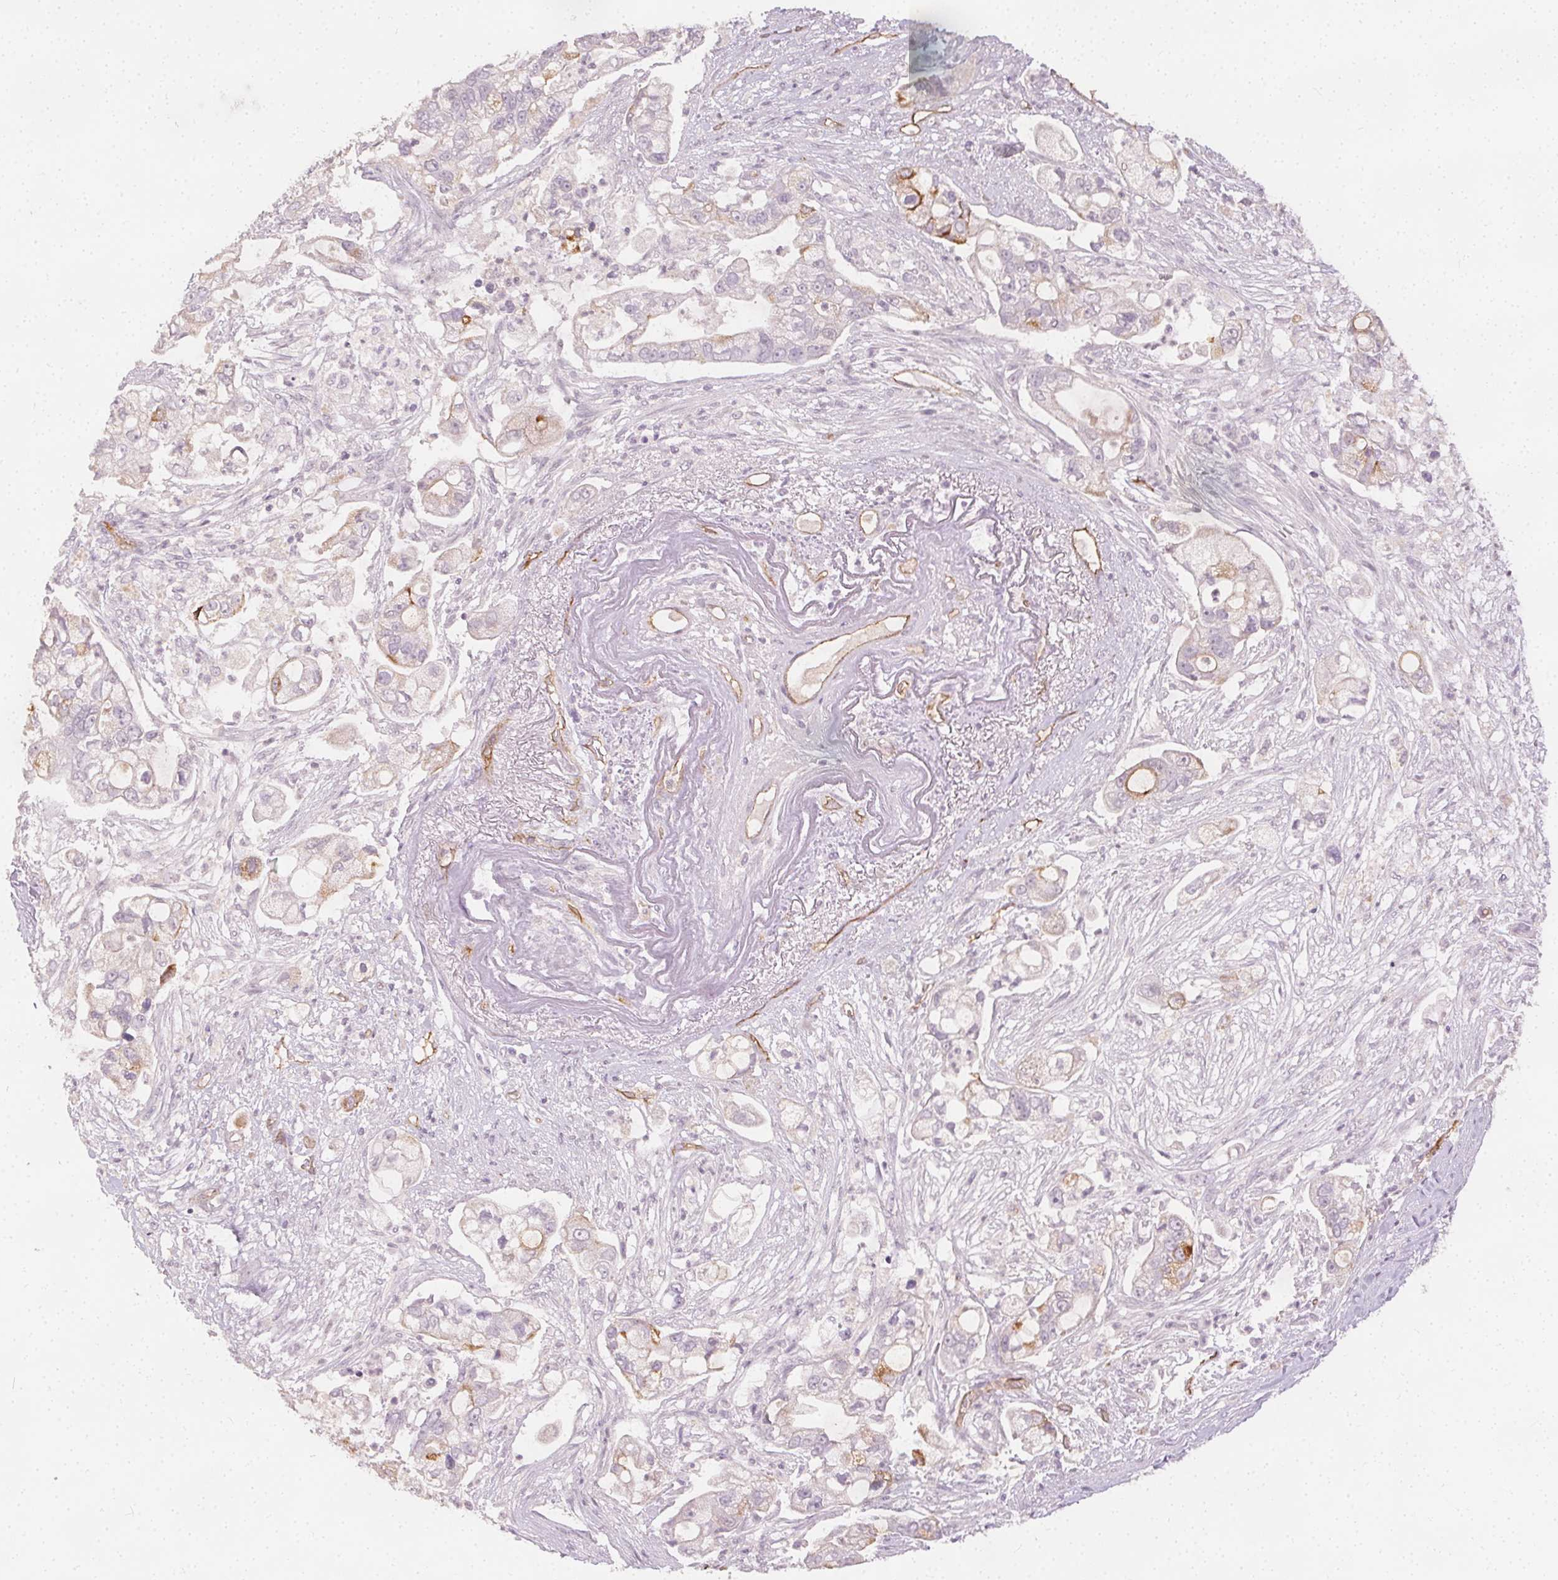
{"staining": {"intensity": "moderate", "quantity": "<25%", "location": "cytoplasmic/membranous"}, "tissue": "pancreatic cancer", "cell_type": "Tumor cells", "image_type": "cancer", "snomed": [{"axis": "morphology", "description": "Adenocarcinoma, NOS"}, {"axis": "topography", "description": "Pancreas"}], "caption": "The immunohistochemical stain highlights moderate cytoplasmic/membranous staining in tumor cells of pancreatic cancer (adenocarcinoma) tissue. The staining was performed using DAB, with brown indicating positive protein expression. Nuclei are stained blue with hematoxylin.", "gene": "PODXL", "patient": {"sex": "female", "age": 69}}